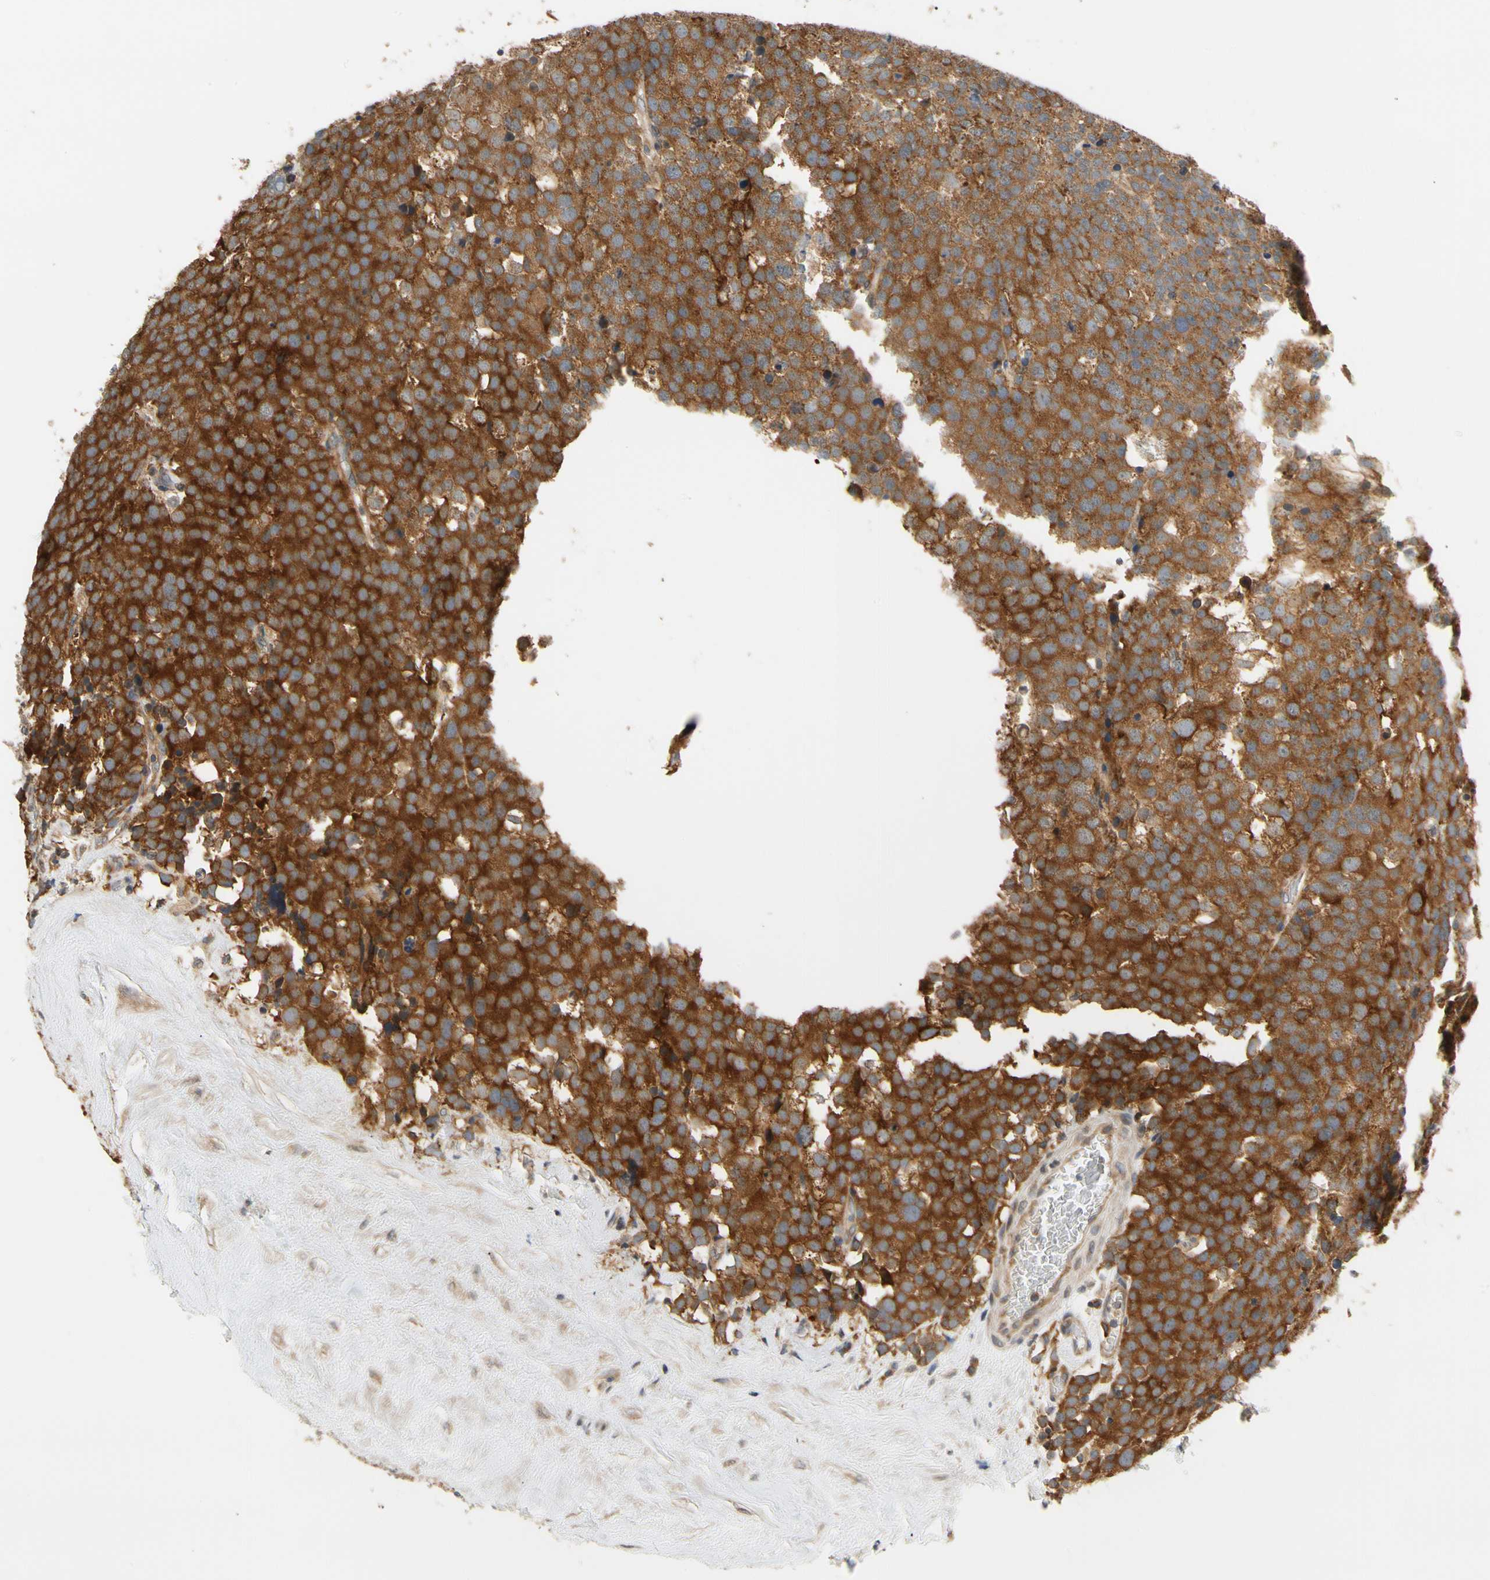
{"staining": {"intensity": "strong", "quantity": ">75%", "location": "cytoplasmic/membranous"}, "tissue": "testis cancer", "cell_type": "Tumor cells", "image_type": "cancer", "snomed": [{"axis": "morphology", "description": "Seminoma, NOS"}, {"axis": "topography", "description": "Testis"}], "caption": "This is an image of immunohistochemistry staining of testis seminoma, which shows strong expression in the cytoplasmic/membranous of tumor cells.", "gene": "ANKHD1", "patient": {"sex": "male", "age": 71}}